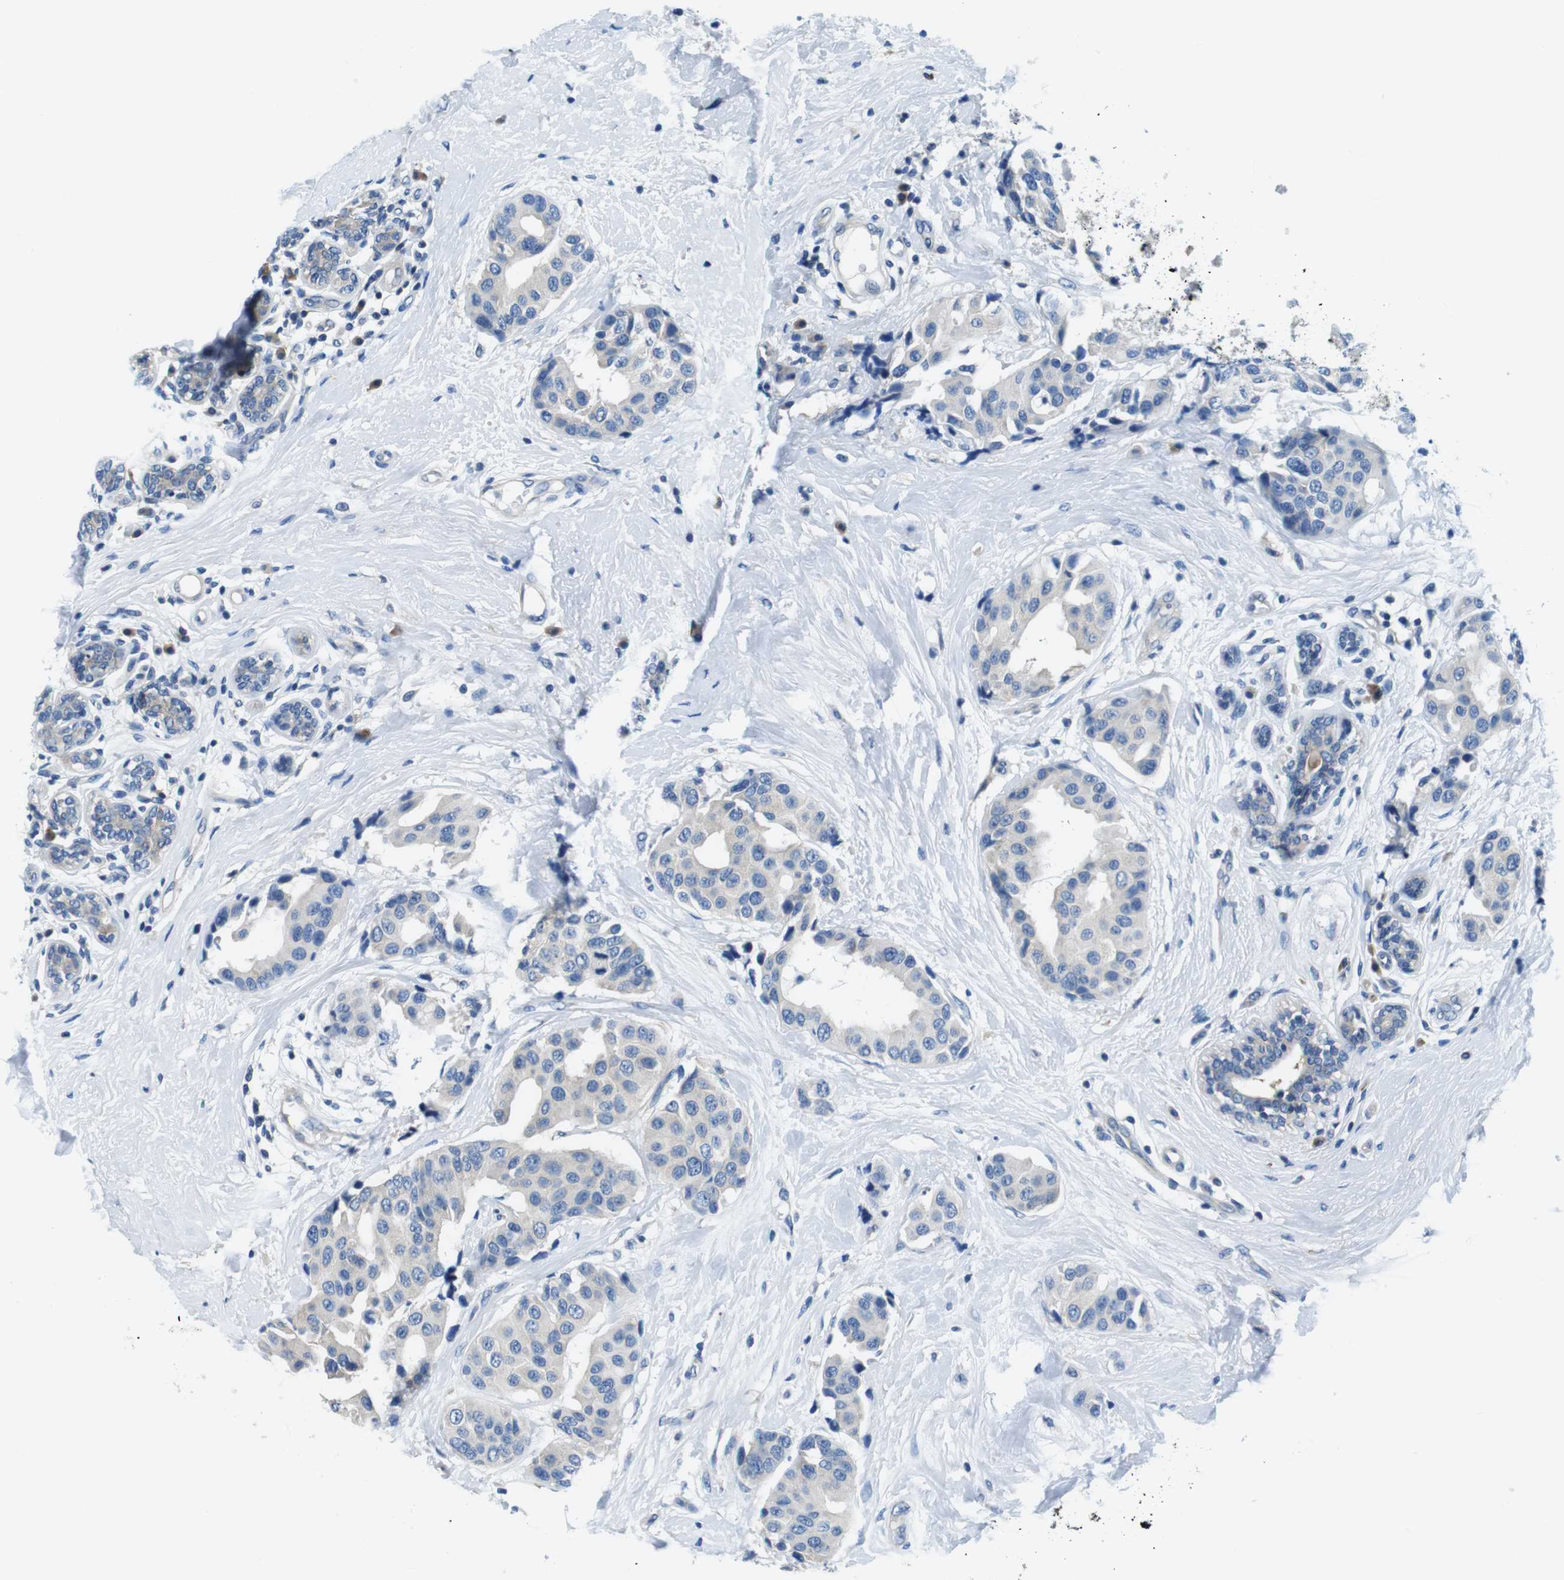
{"staining": {"intensity": "negative", "quantity": "none", "location": "none"}, "tissue": "breast cancer", "cell_type": "Tumor cells", "image_type": "cancer", "snomed": [{"axis": "morphology", "description": "Normal tissue, NOS"}, {"axis": "morphology", "description": "Duct carcinoma"}, {"axis": "topography", "description": "Breast"}], "caption": "Breast invasive ductal carcinoma was stained to show a protein in brown. There is no significant staining in tumor cells. (Immunohistochemistry, brightfield microscopy, high magnification).", "gene": "DENND4C", "patient": {"sex": "female", "age": 39}}